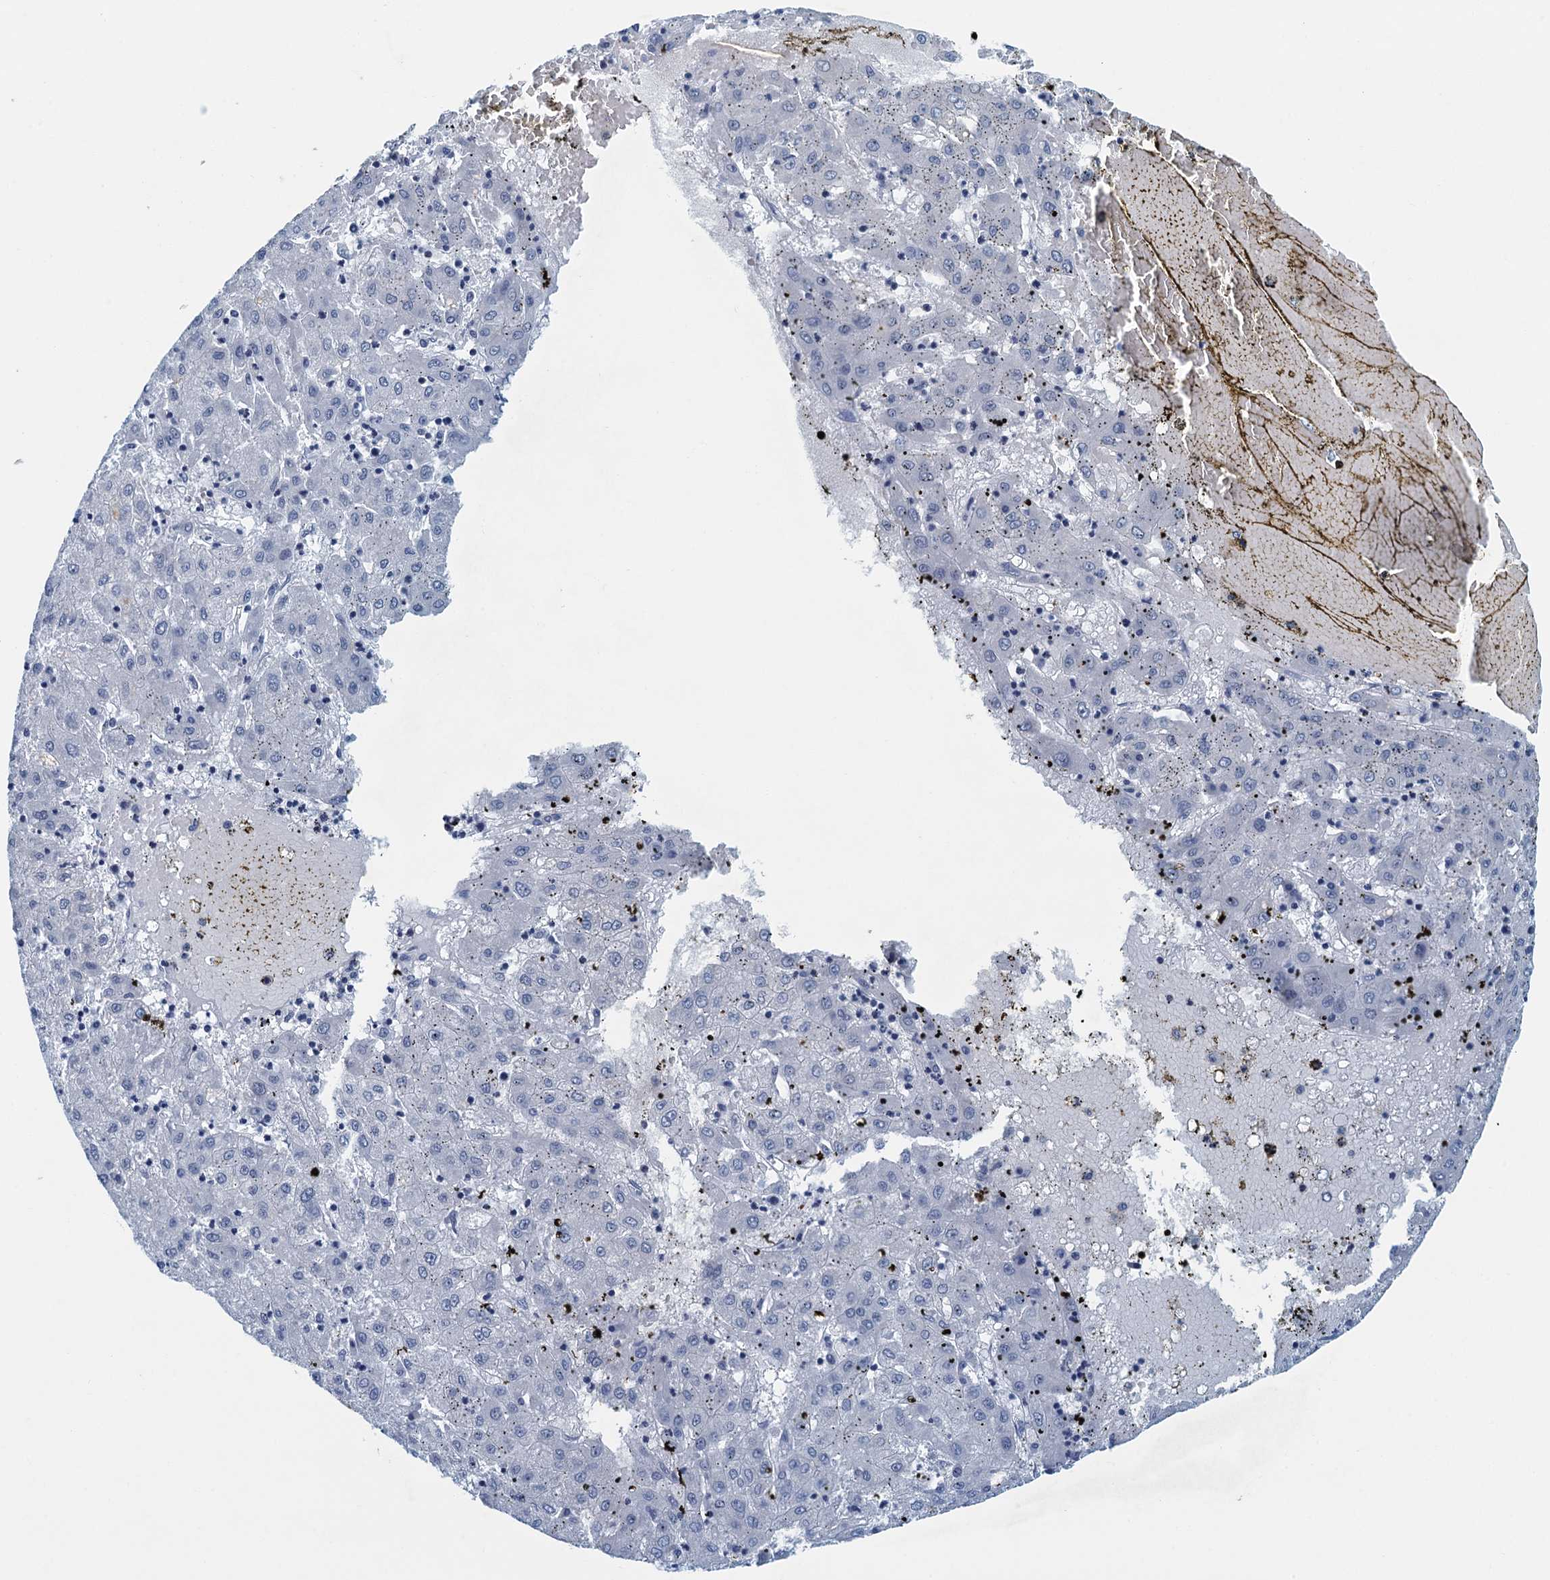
{"staining": {"intensity": "negative", "quantity": "none", "location": "none"}, "tissue": "liver cancer", "cell_type": "Tumor cells", "image_type": "cancer", "snomed": [{"axis": "morphology", "description": "Carcinoma, Hepatocellular, NOS"}, {"axis": "topography", "description": "Liver"}], "caption": "Tumor cells show no significant expression in liver cancer.", "gene": "ENSG00000131152", "patient": {"sex": "male", "age": 72}}